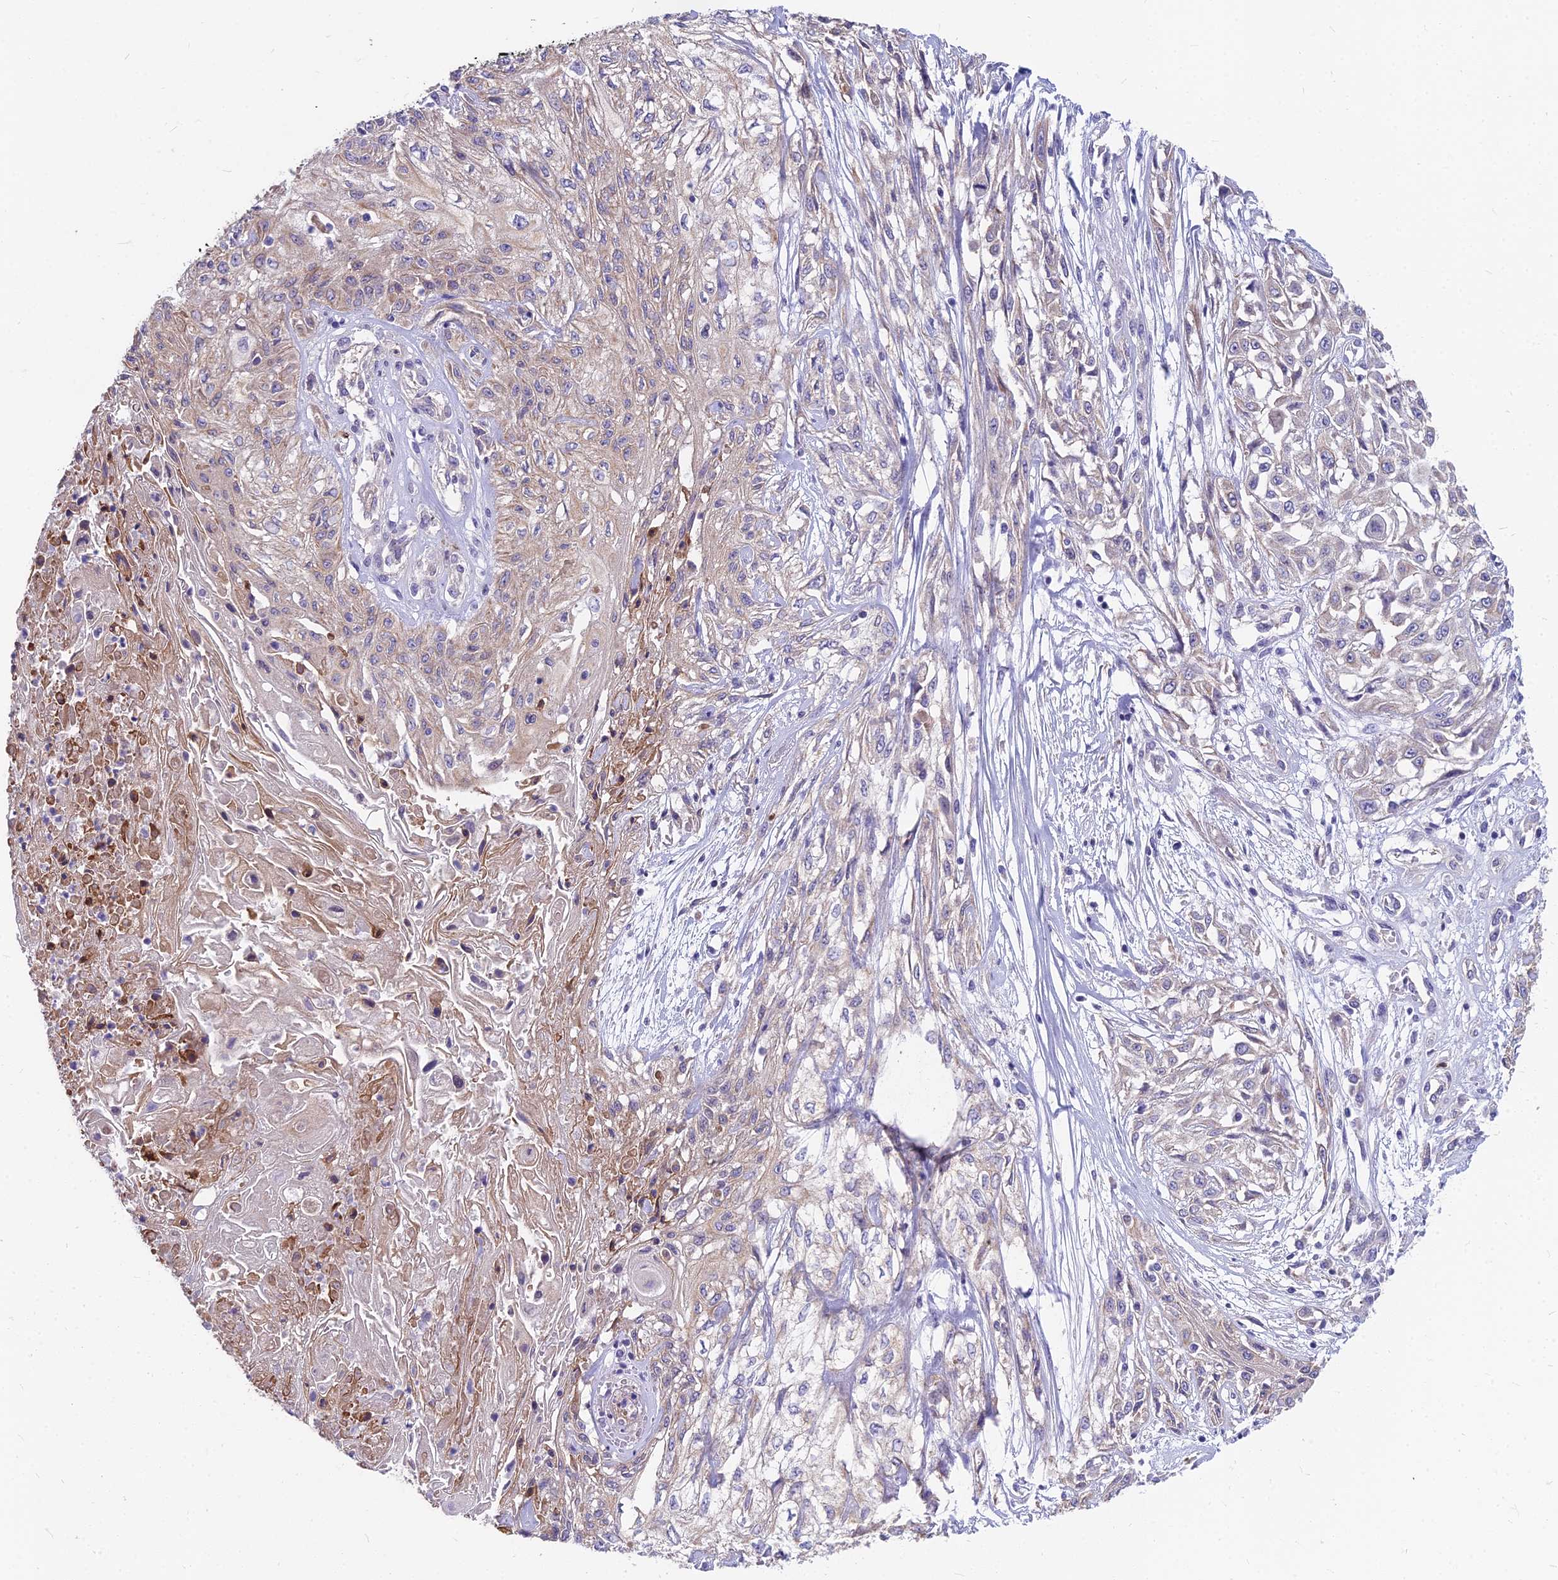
{"staining": {"intensity": "weak", "quantity": "25%-75%", "location": "cytoplasmic/membranous"}, "tissue": "skin cancer", "cell_type": "Tumor cells", "image_type": "cancer", "snomed": [{"axis": "morphology", "description": "Squamous cell carcinoma, NOS"}, {"axis": "morphology", "description": "Squamous cell carcinoma, metastatic, NOS"}, {"axis": "topography", "description": "Skin"}, {"axis": "topography", "description": "Lymph node"}], "caption": "Weak cytoplasmic/membranous expression is appreciated in about 25%-75% of tumor cells in metastatic squamous cell carcinoma (skin).", "gene": "HLA-DOA", "patient": {"sex": "male", "age": 75}}